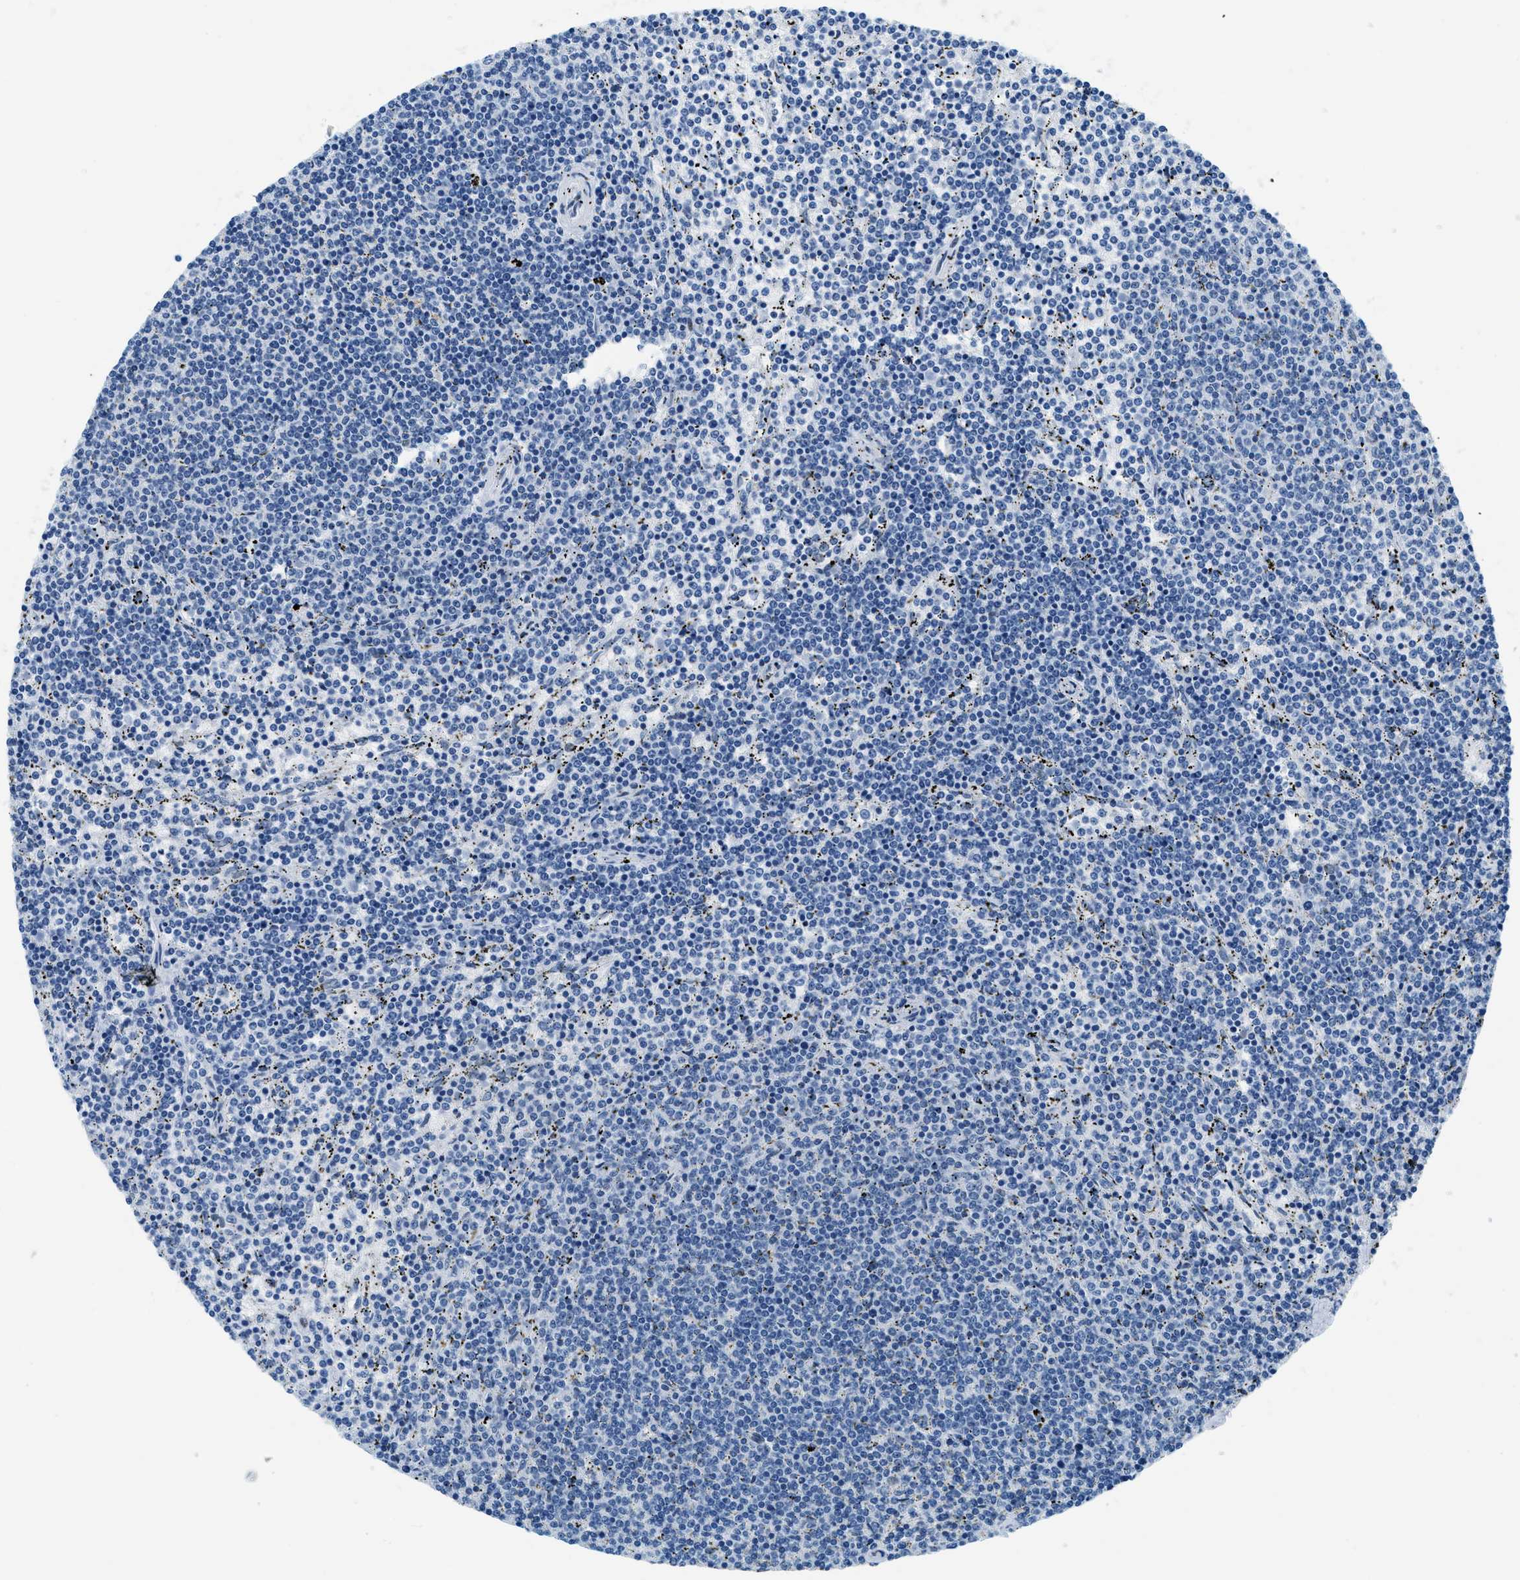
{"staining": {"intensity": "negative", "quantity": "none", "location": "none"}, "tissue": "lymphoma", "cell_type": "Tumor cells", "image_type": "cancer", "snomed": [{"axis": "morphology", "description": "Malignant lymphoma, non-Hodgkin's type, Low grade"}, {"axis": "topography", "description": "Spleen"}], "caption": "Tumor cells are negative for brown protein staining in malignant lymphoma, non-Hodgkin's type (low-grade).", "gene": "PLA2G2A", "patient": {"sex": "female", "age": 50}}